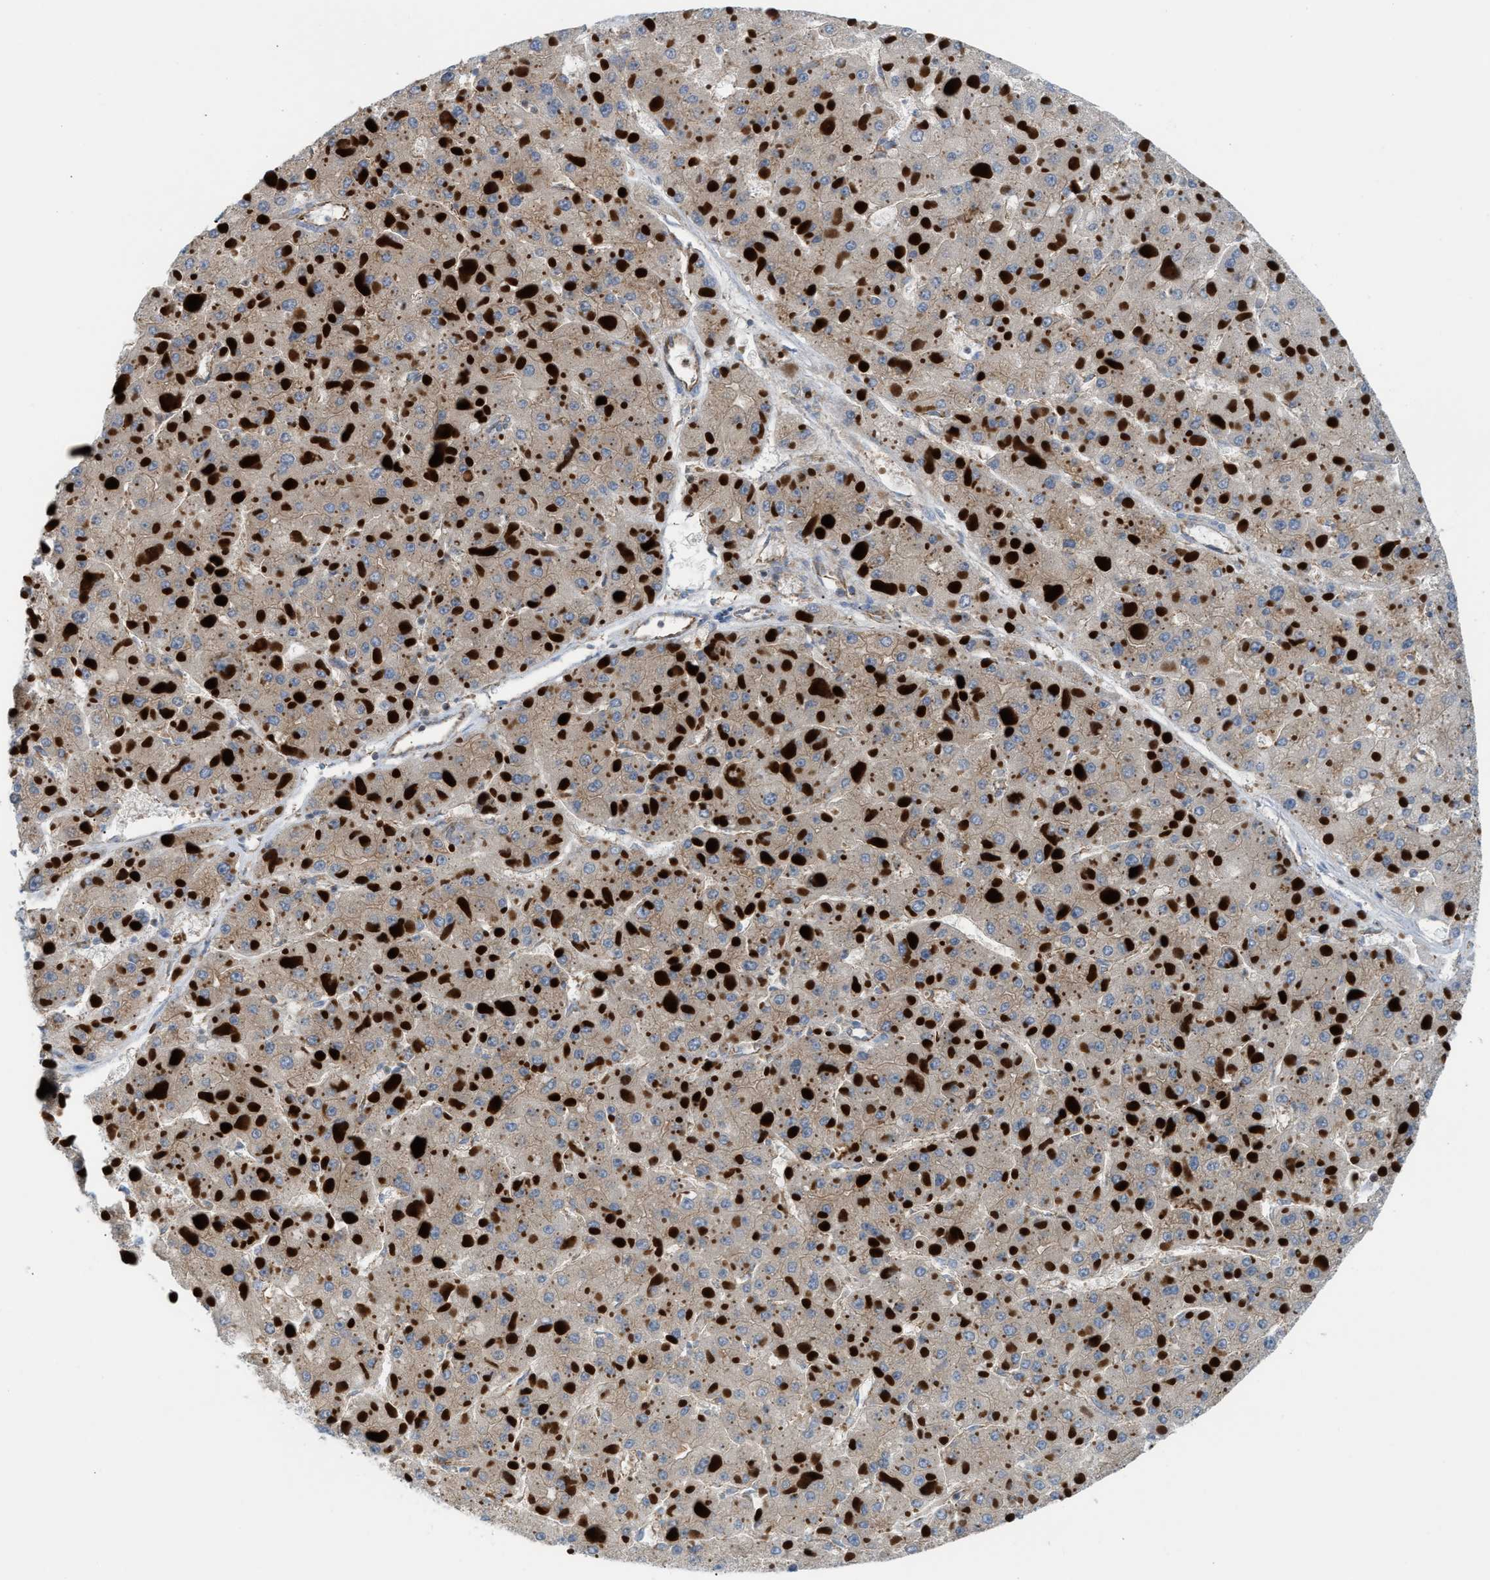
{"staining": {"intensity": "weak", "quantity": ">75%", "location": "cytoplasmic/membranous"}, "tissue": "liver cancer", "cell_type": "Tumor cells", "image_type": "cancer", "snomed": [{"axis": "morphology", "description": "Carcinoma, Hepatocellular, NOS"}, {"axis": "topography", "description": "Liver"}], "caption": "The image displays a brown stain indicating the presence of a protein in the cytoplasmic/membranous of tumor cells in hepatocellular carcinoma (liver).", "gene": "TBC1D15", "patient": {"sex": "female", "age": 73}}